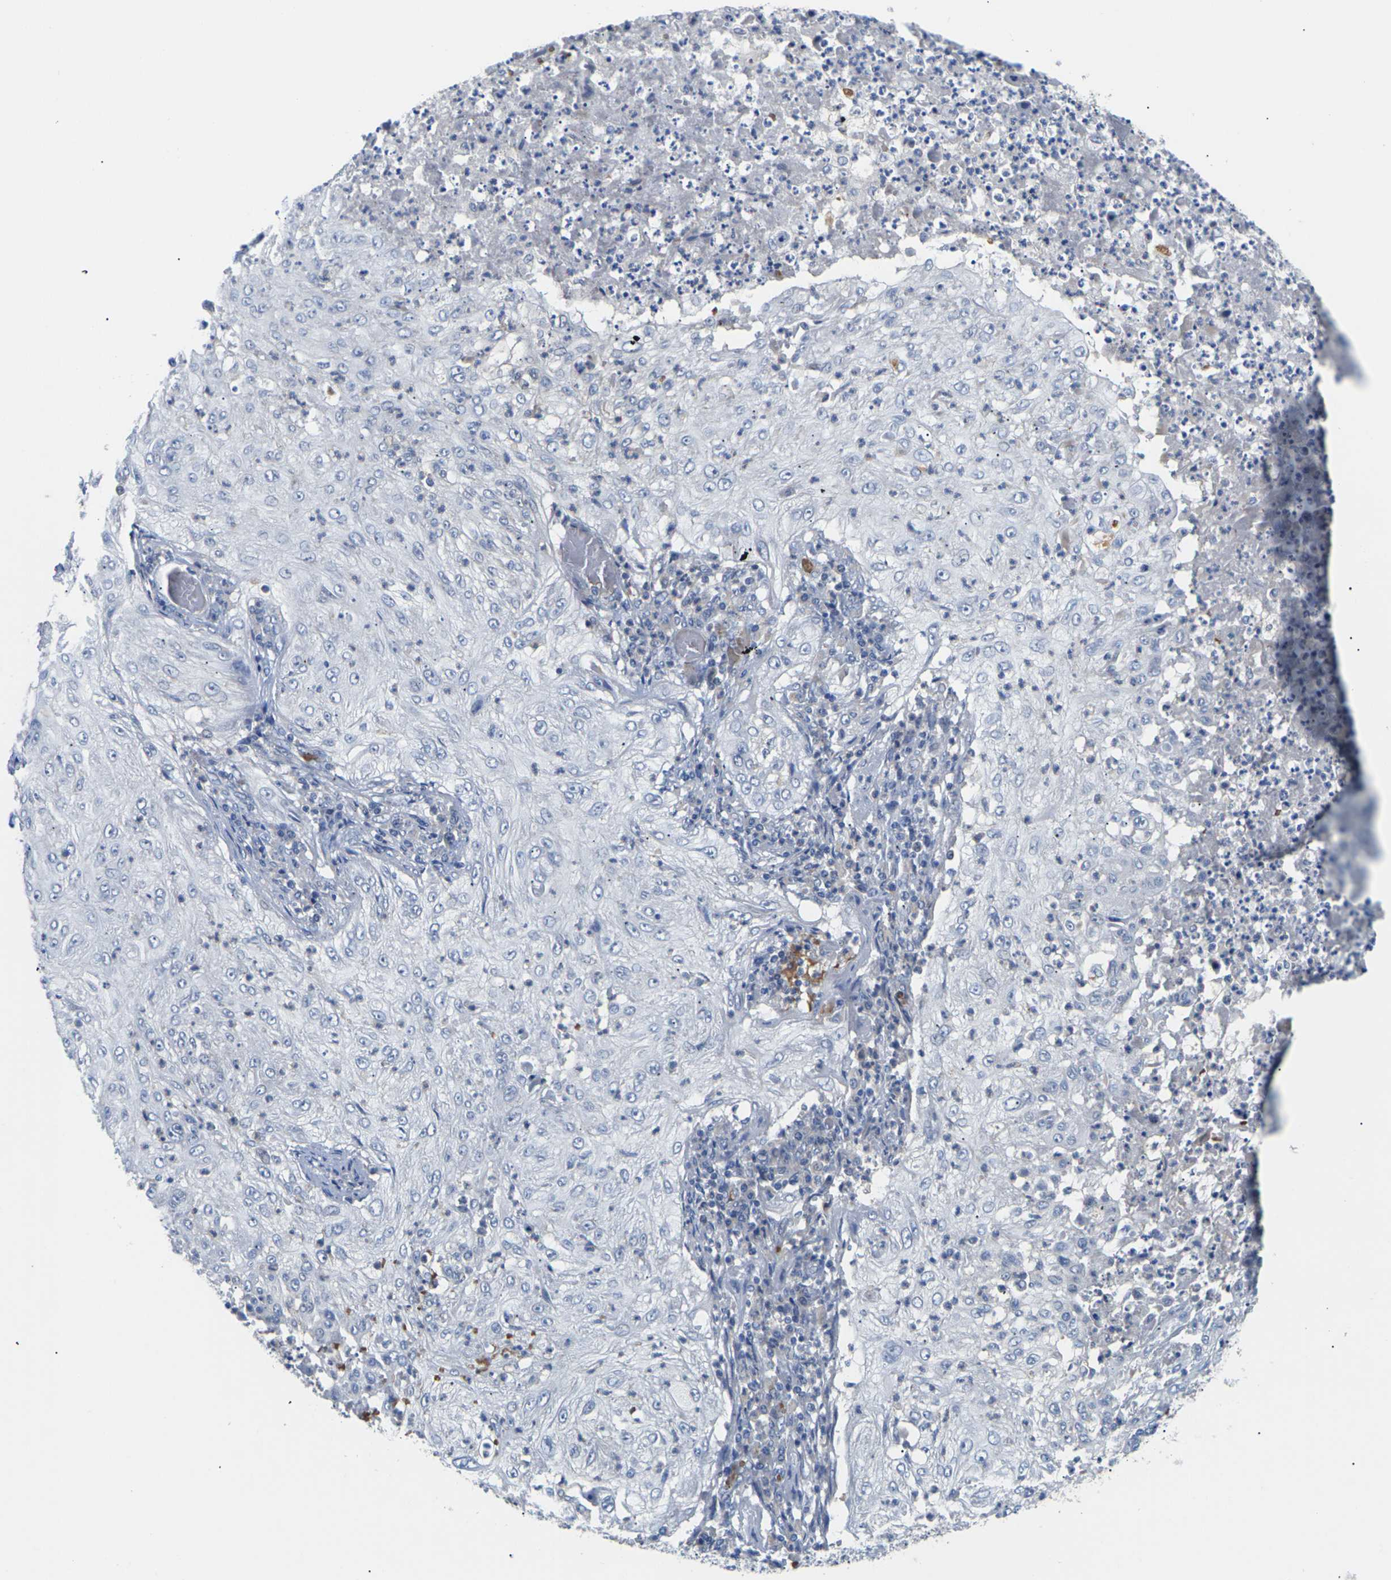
{"staining": {"intensity": "negative", "quantity": "none", "location": "none"}, "tissue": "lung cancer", "cell_type": "Tumor cells", "image_type": "cancer", "snomed": [{"axis": "morphology", "description": "Inflammation, NOS"}, {"axis": "morphology", "description": "Squamous cell carcinoma, NOS"}, {"axis": "topography", "description": "Lymph node"}, {"axis": "topography", "description": "Soft tissue"}, {"axis": "topography", "description": "Lung"}], "caption": "Tumor cells show no significant protein positivity in lung cancer.", "gene": "TMCO4", "patient": {"sex": "male", "age": 66}}